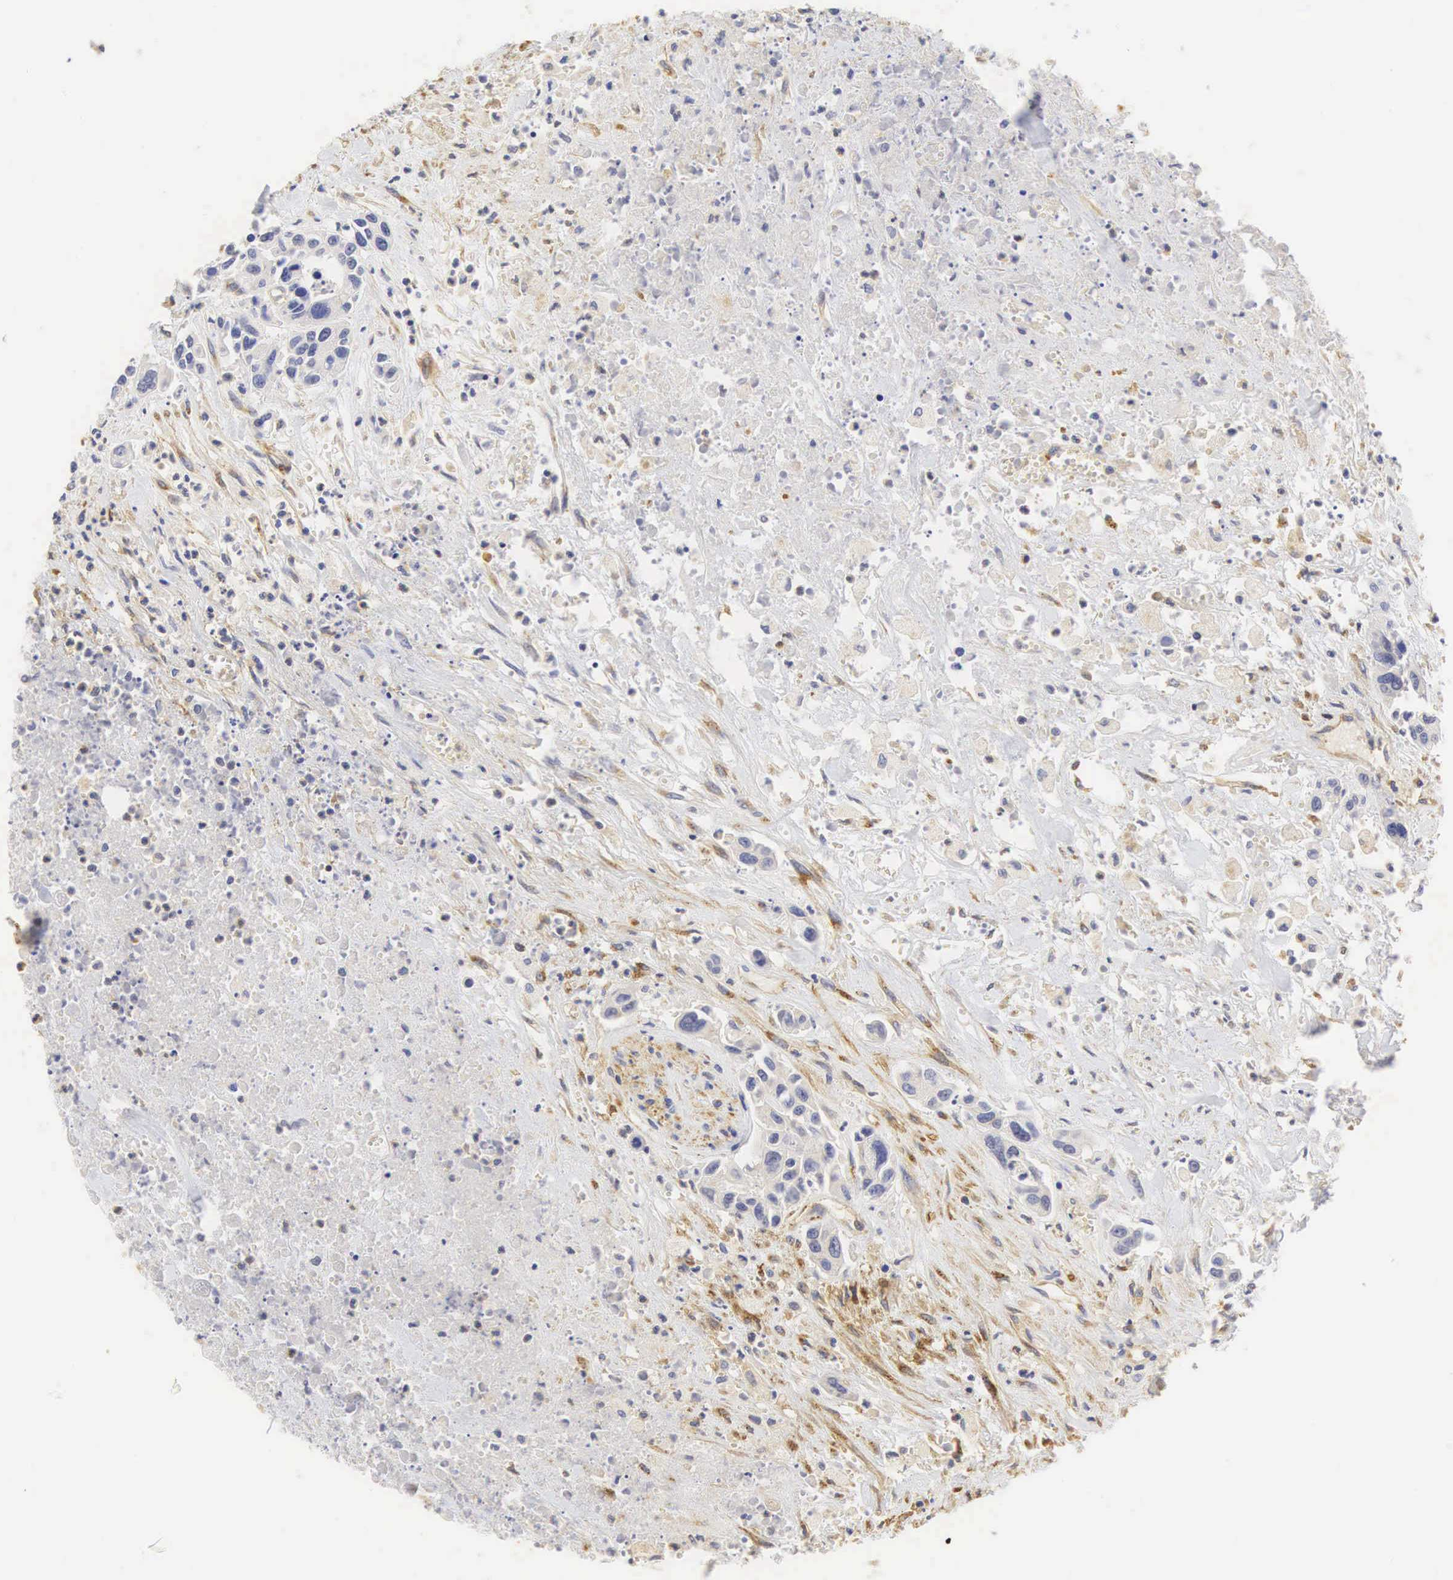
{"staining": {"intensity": "negative", "quantity": "none", "location": "none"}, "tissue": "urothelial cancer", "cell_type": "Tumor cells", "image_type": "cancer", "snomed": [{"axis": "morphology", "description": "Urothelial carcinoma, High grade"}, {"axis": "topography", "description": "Urinary bladder"}], "caption": "An image of urothelial carcinoma (high-grade) stained for a protein displays no brown staining in tumor cells. (Brightfield microscopy of DAB (3,3'-diaminobenzidine) IHC at high magnification).", "gene": "CD99", "patient": {"sex": "male", "age": 86}}